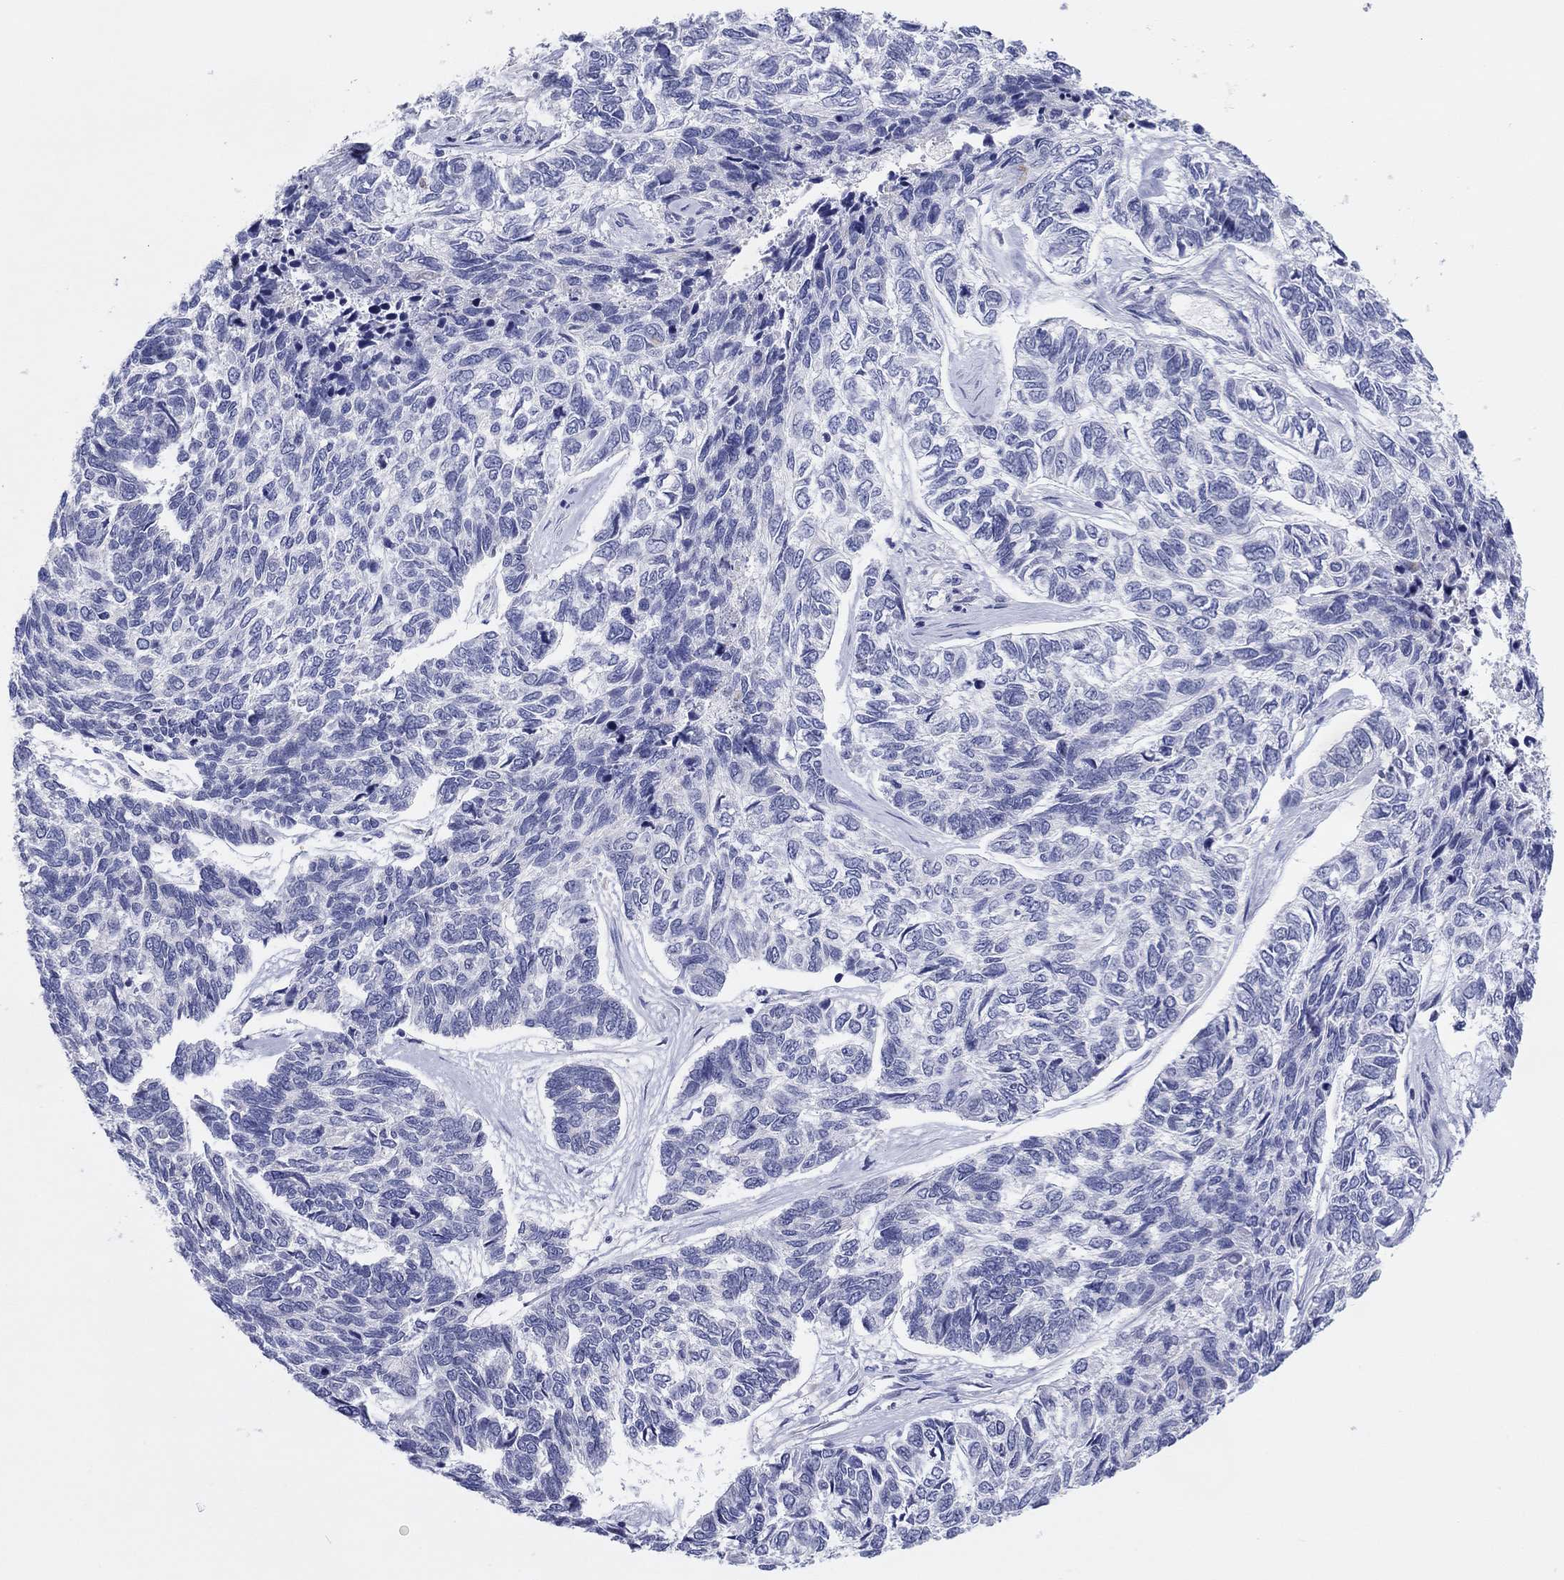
{"staining": {"intensity": "negative", "quantity": "none", "location": "none"}, "tissue": "skin cancer", "cell_type": "Tumor cells", "image_type": "cancer", "snomed": [{"axis": "morphology", "description": "Basal cell carcinoma"}, {"axis": "topography", "description": "Skin"}], "caption": "Photomicrograph shows no protein expression in tumor cells of skin cancer tissue.", "gene": "ERICH3", "patient": {"sex": "female", "age": 65}}